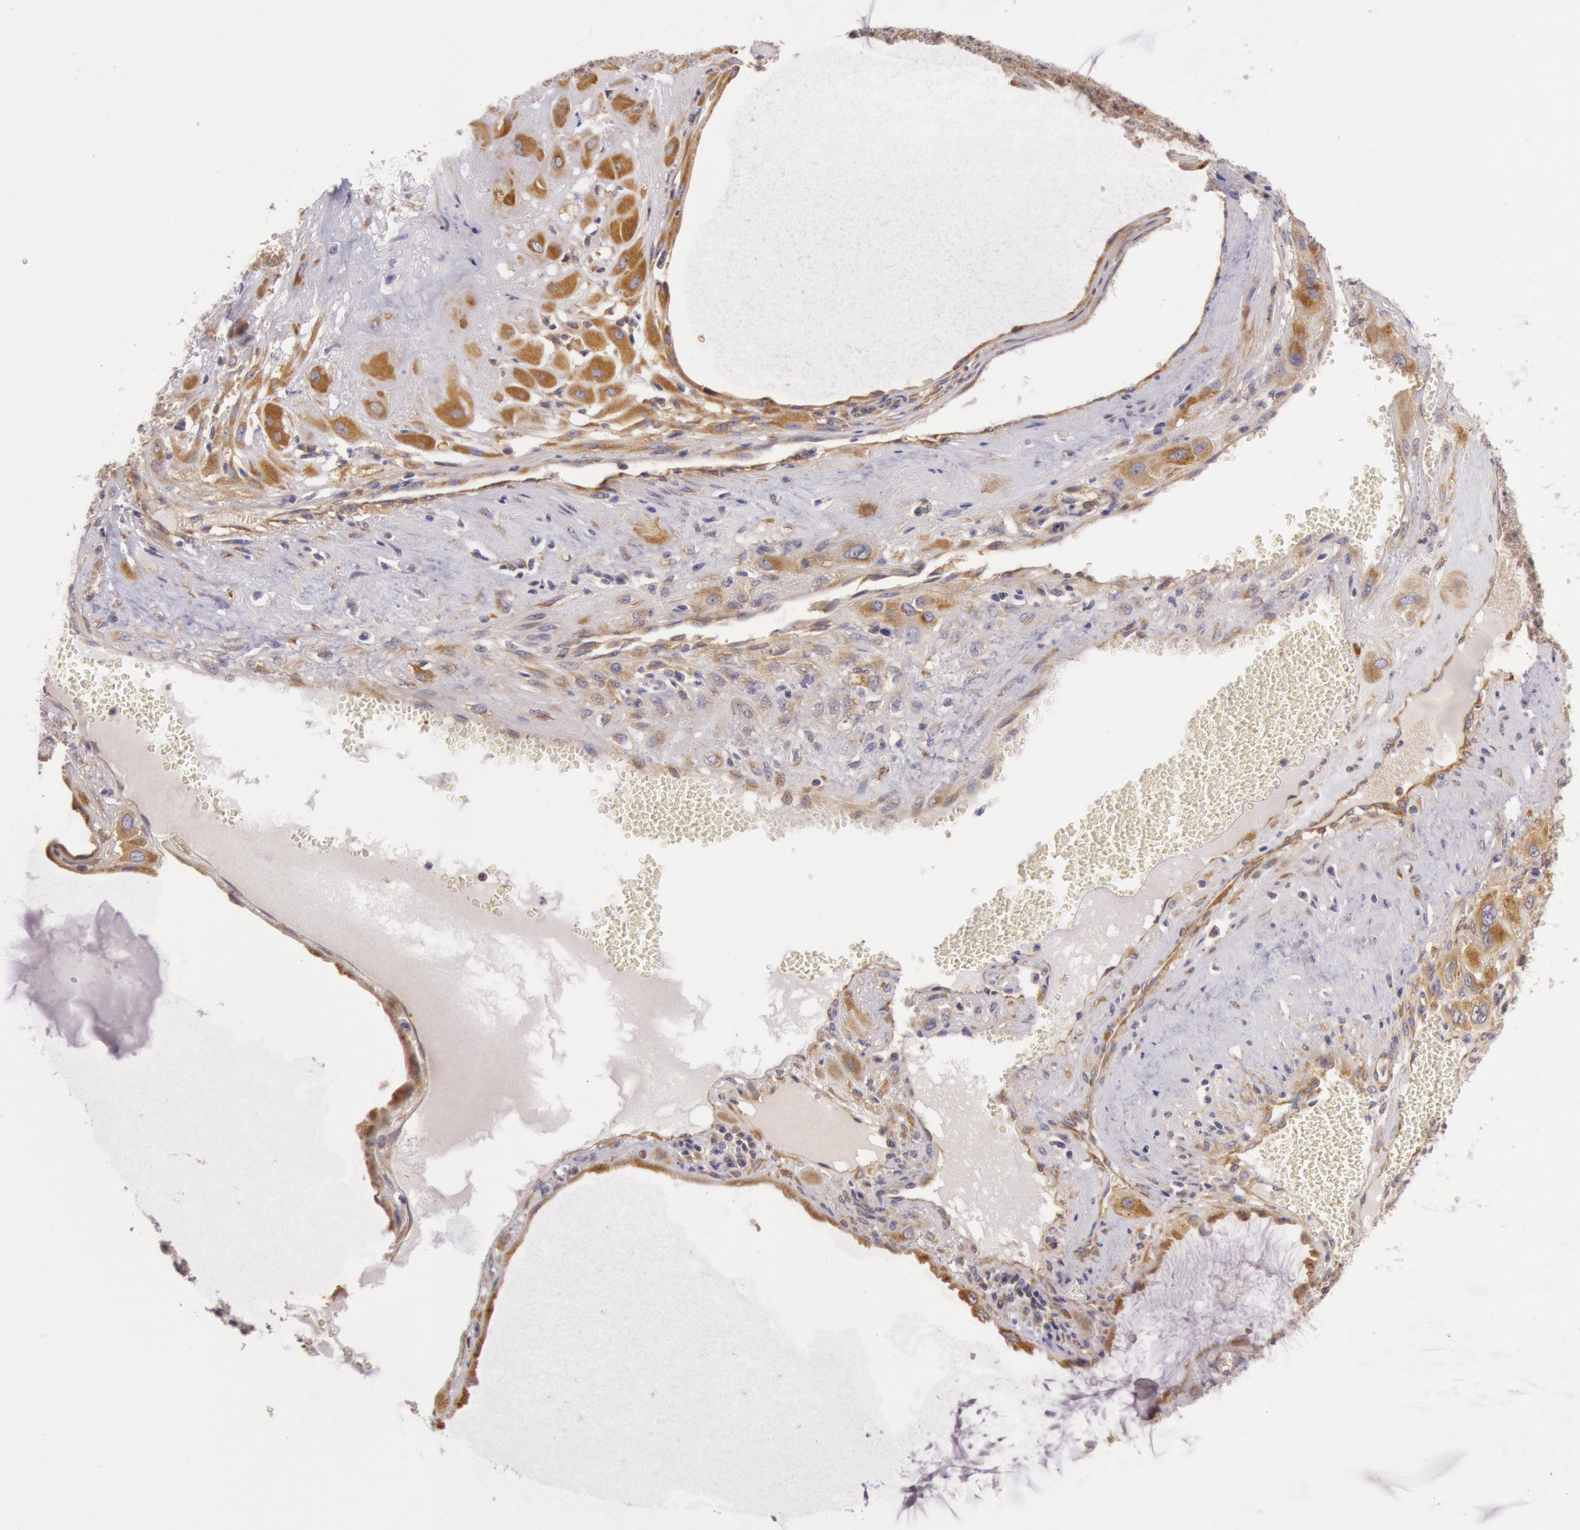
{"staining": {"intensity": "weak", "quantity": ">75%", "location": "cytoplasmic/membranous"}, "tissue": "cervical cancer", "cell_type": "Tumor cells", "image_type": "cancer", "snomed": [{"axis": "morphology", "description": "Squamous cell carcinoma, NOS"}, {"axis": "topography", "description": "Cervix"}], "caption": "A low amount of weak cytoplasmic/membranous staining is seen in about >75% of tumor cells in cervical cancer tissue. The protein is stained brown, and the nuclei are stained in blue (DAB IHC with brightfield microscopy, high magnification).", "gene": "CHUK", "patient": {"sex": "female", "age": 34}}